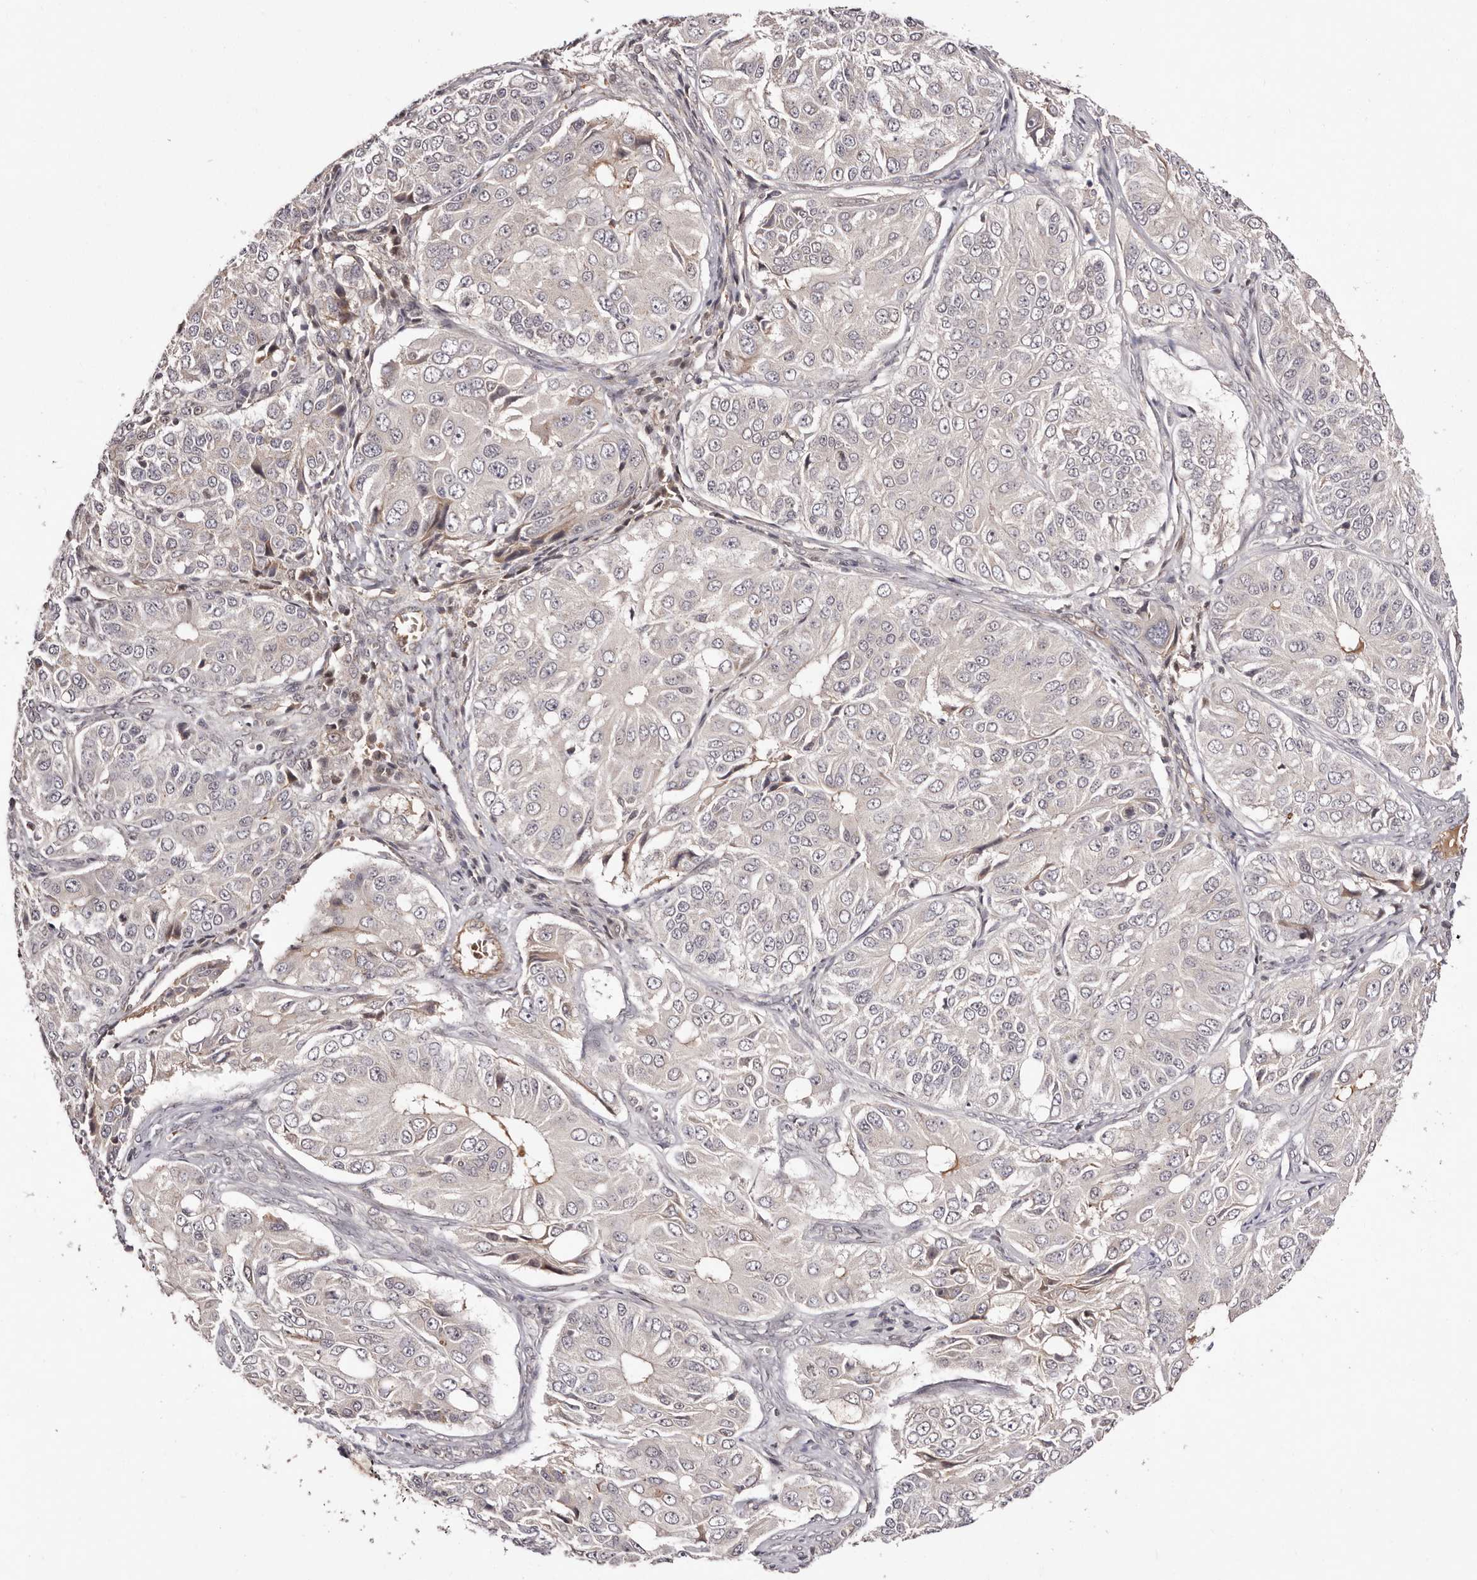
{"staining": {"intensity": "negative", "quantity": "none", "location": "none"}, "tissue": "ovarian cancer", "cell_type": "Tumor cells", "image_type": "cancer", "snomed": [{"axis": "morphology", "description": "Carcinoma, endometroid"}, {"axis": "topography", "description": "Ovary"}], "caption": "The micrograph exhibits no staining of tumor cells in endometroid carcinoma (ovarian). (Stains: DAB (3,3'-diaminobenzidine) IHC with hematoxylin counter stain, Microscopy: brightfield microscopy at high magnification).", "gene": "EGR3", "patient": {"sex": "female", "age": 51}}